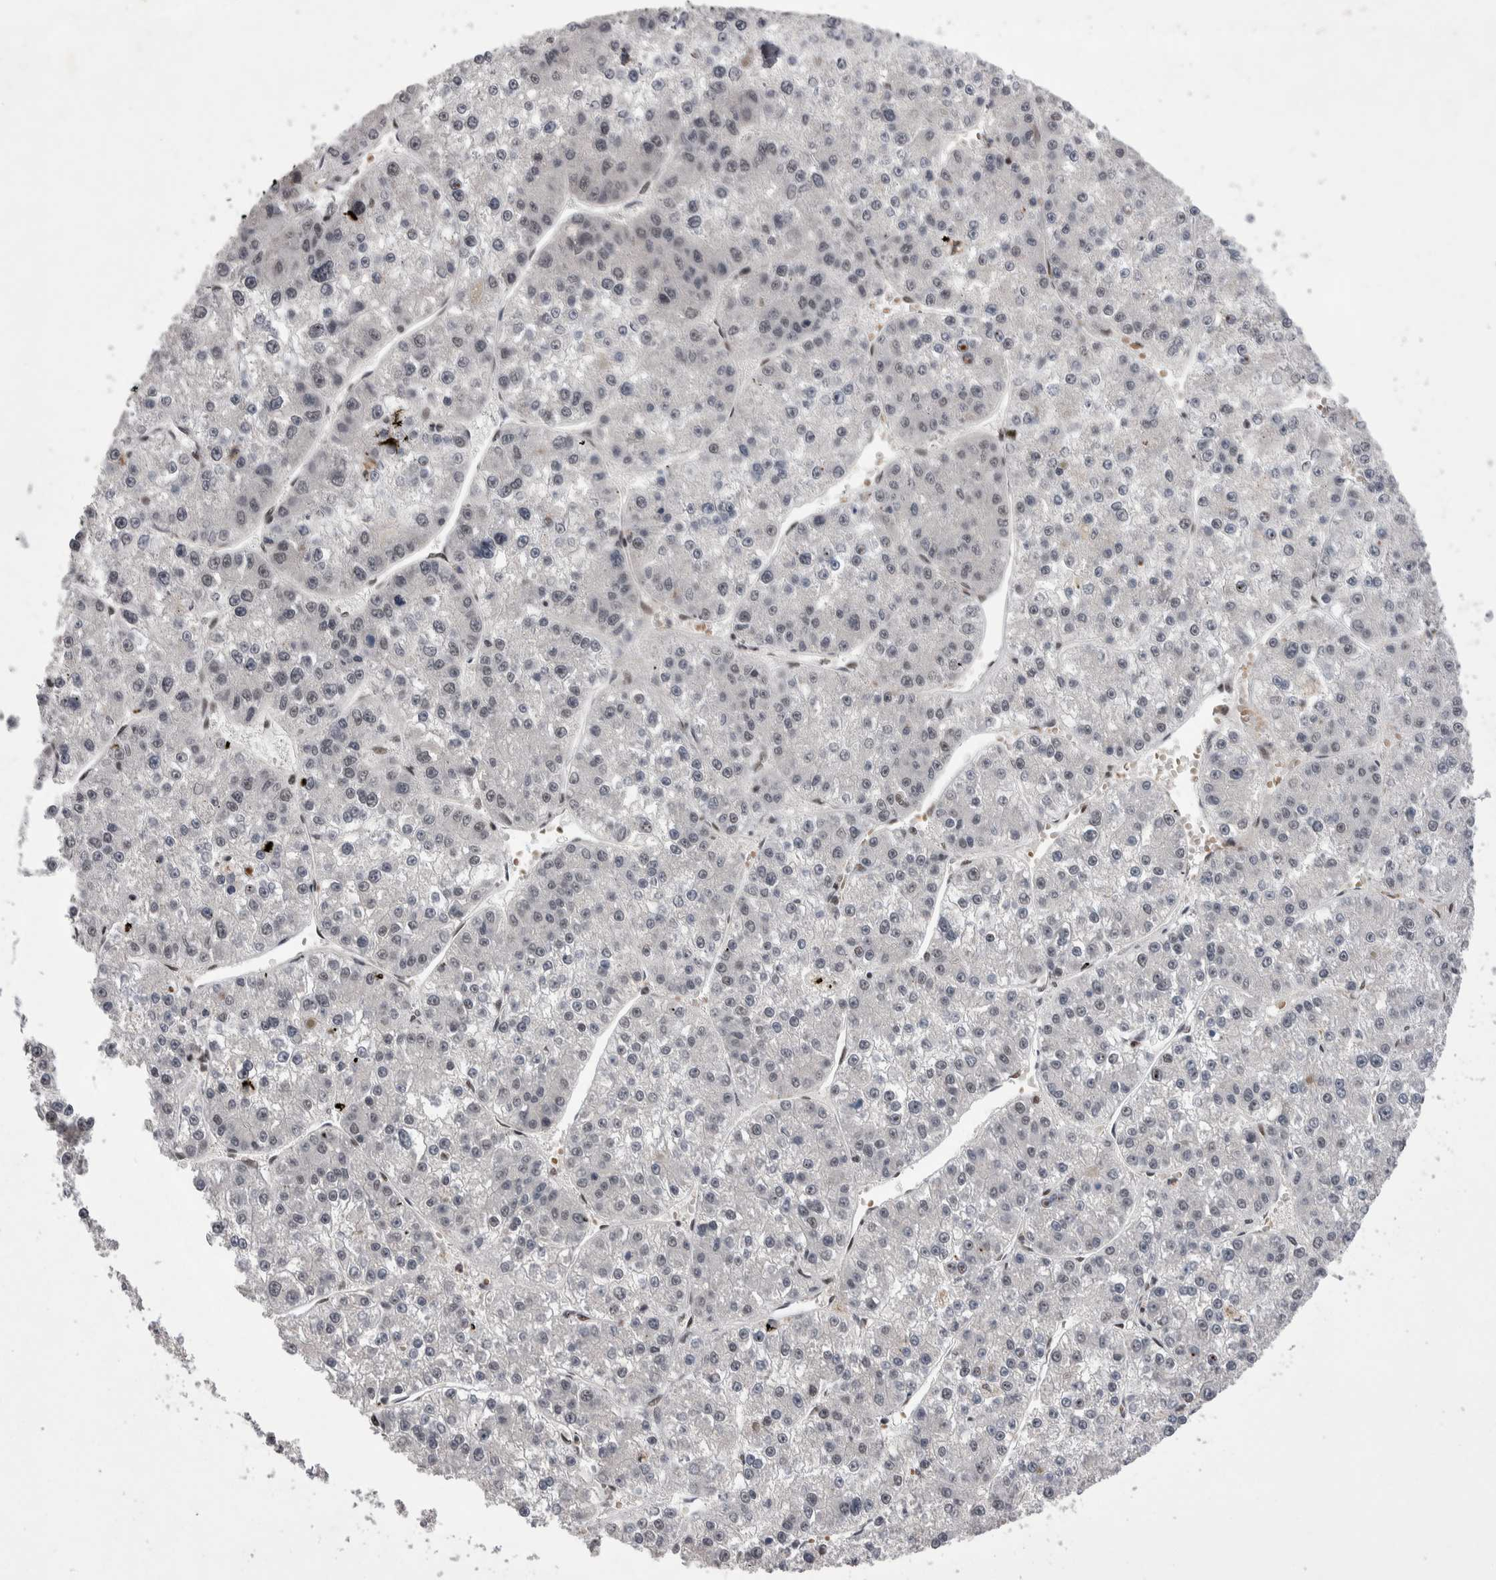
{"staining": {"intensity": "negative", "quantity": "none", "location": "none"}, "tissue": "liver cancer", "cell_type": "Tumor cells", "image_type": "cancer", "snomed": [{"axis": "morphology", "description": "Carcinoma, Hepatocellular, NOS"}, {"axis": "topography", "description": "Liver"}], "caption": "High magnification brightfield microscopy of liver cancer (hepatocellular carcinoma) stained with DAB (3,3'-diaminobenzidine) (brown) and counterstained with hematoxylin (blue): tumor cells show no significant expression.", "gene": "DMTF1", "patient": {"sex": "female", "age": 73}}